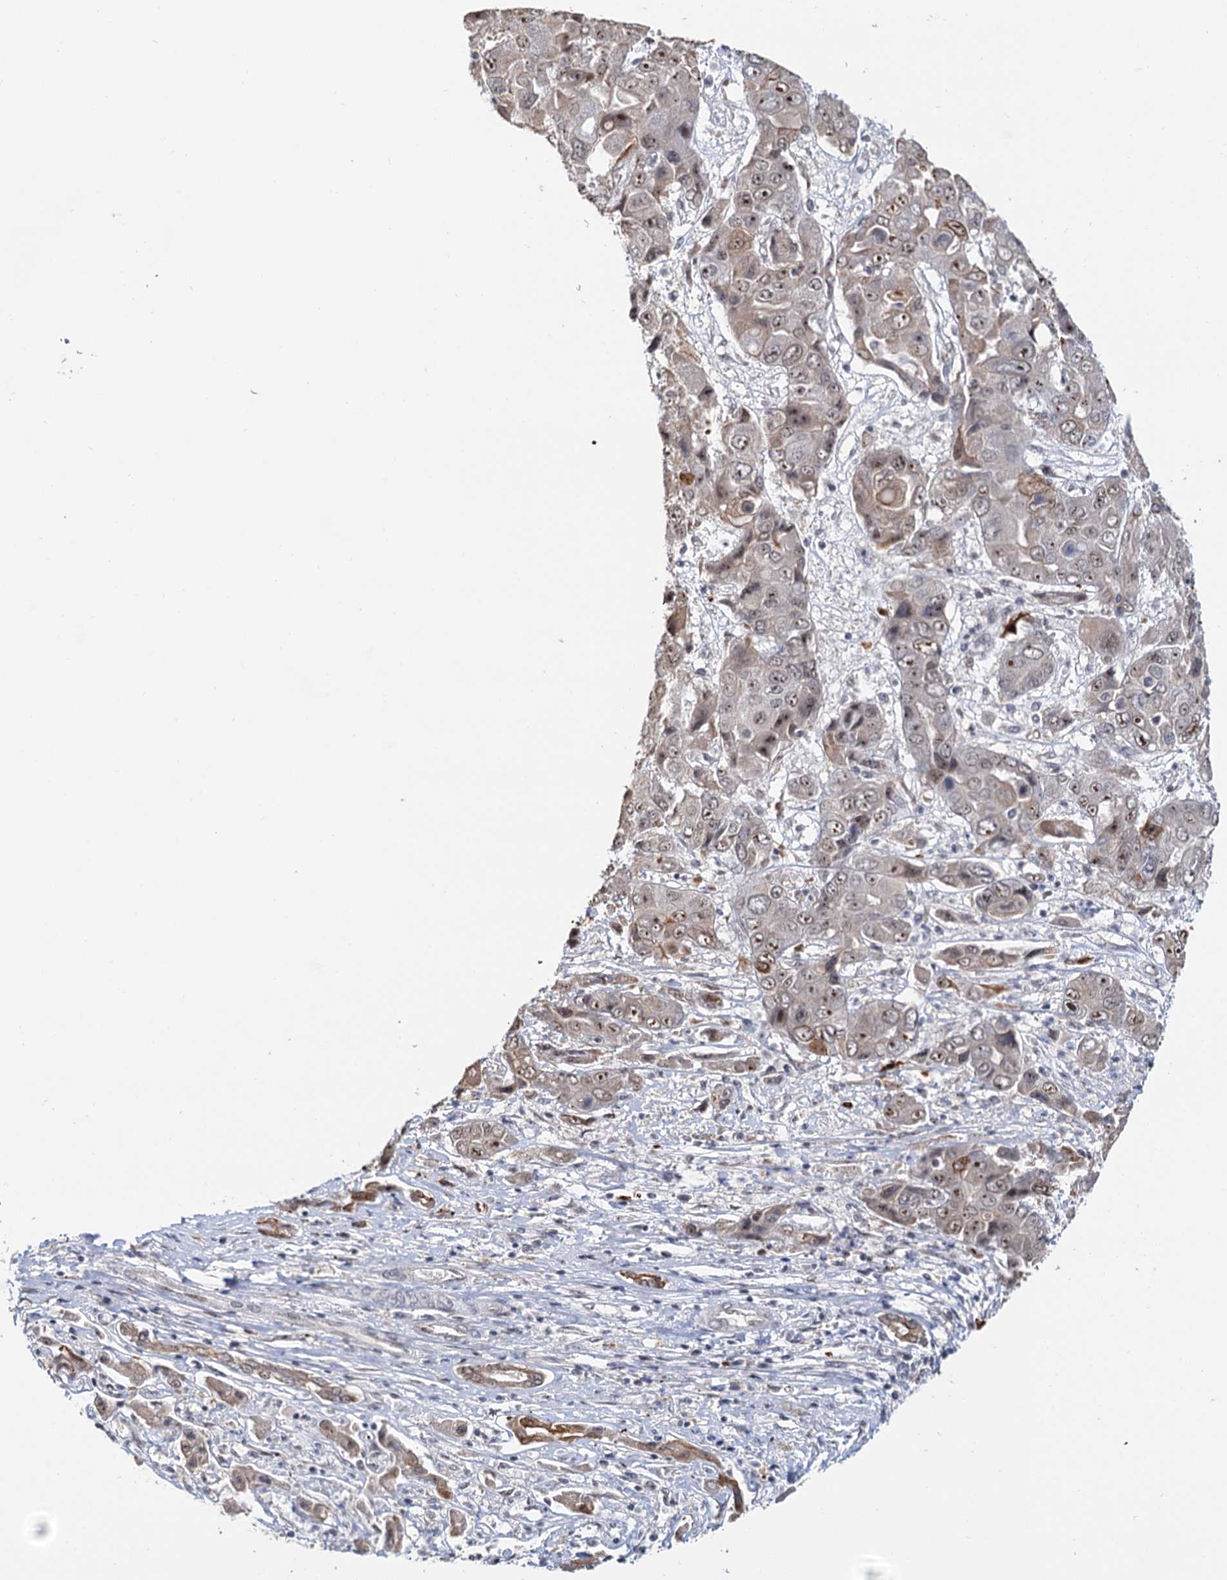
{"staining": {"intensity": "moderate", "quantity": ">75%", "location": "nuclear"}, "tissue": "liver cancer", "cell_type": "Tumor cells", "image_type": "cancer", "snomed": [{"axis": "morphology", "description": "Cholangiocarcinoma"}, {"axis": "topography", "description": "Liver"}], "caption": "Moderate nuclear protein positivity is present in about >75% of tumor cells in liver cholangiocarcinoma.", "gene": "NAT10", "patient": {"sex": "male", "age": 67}}